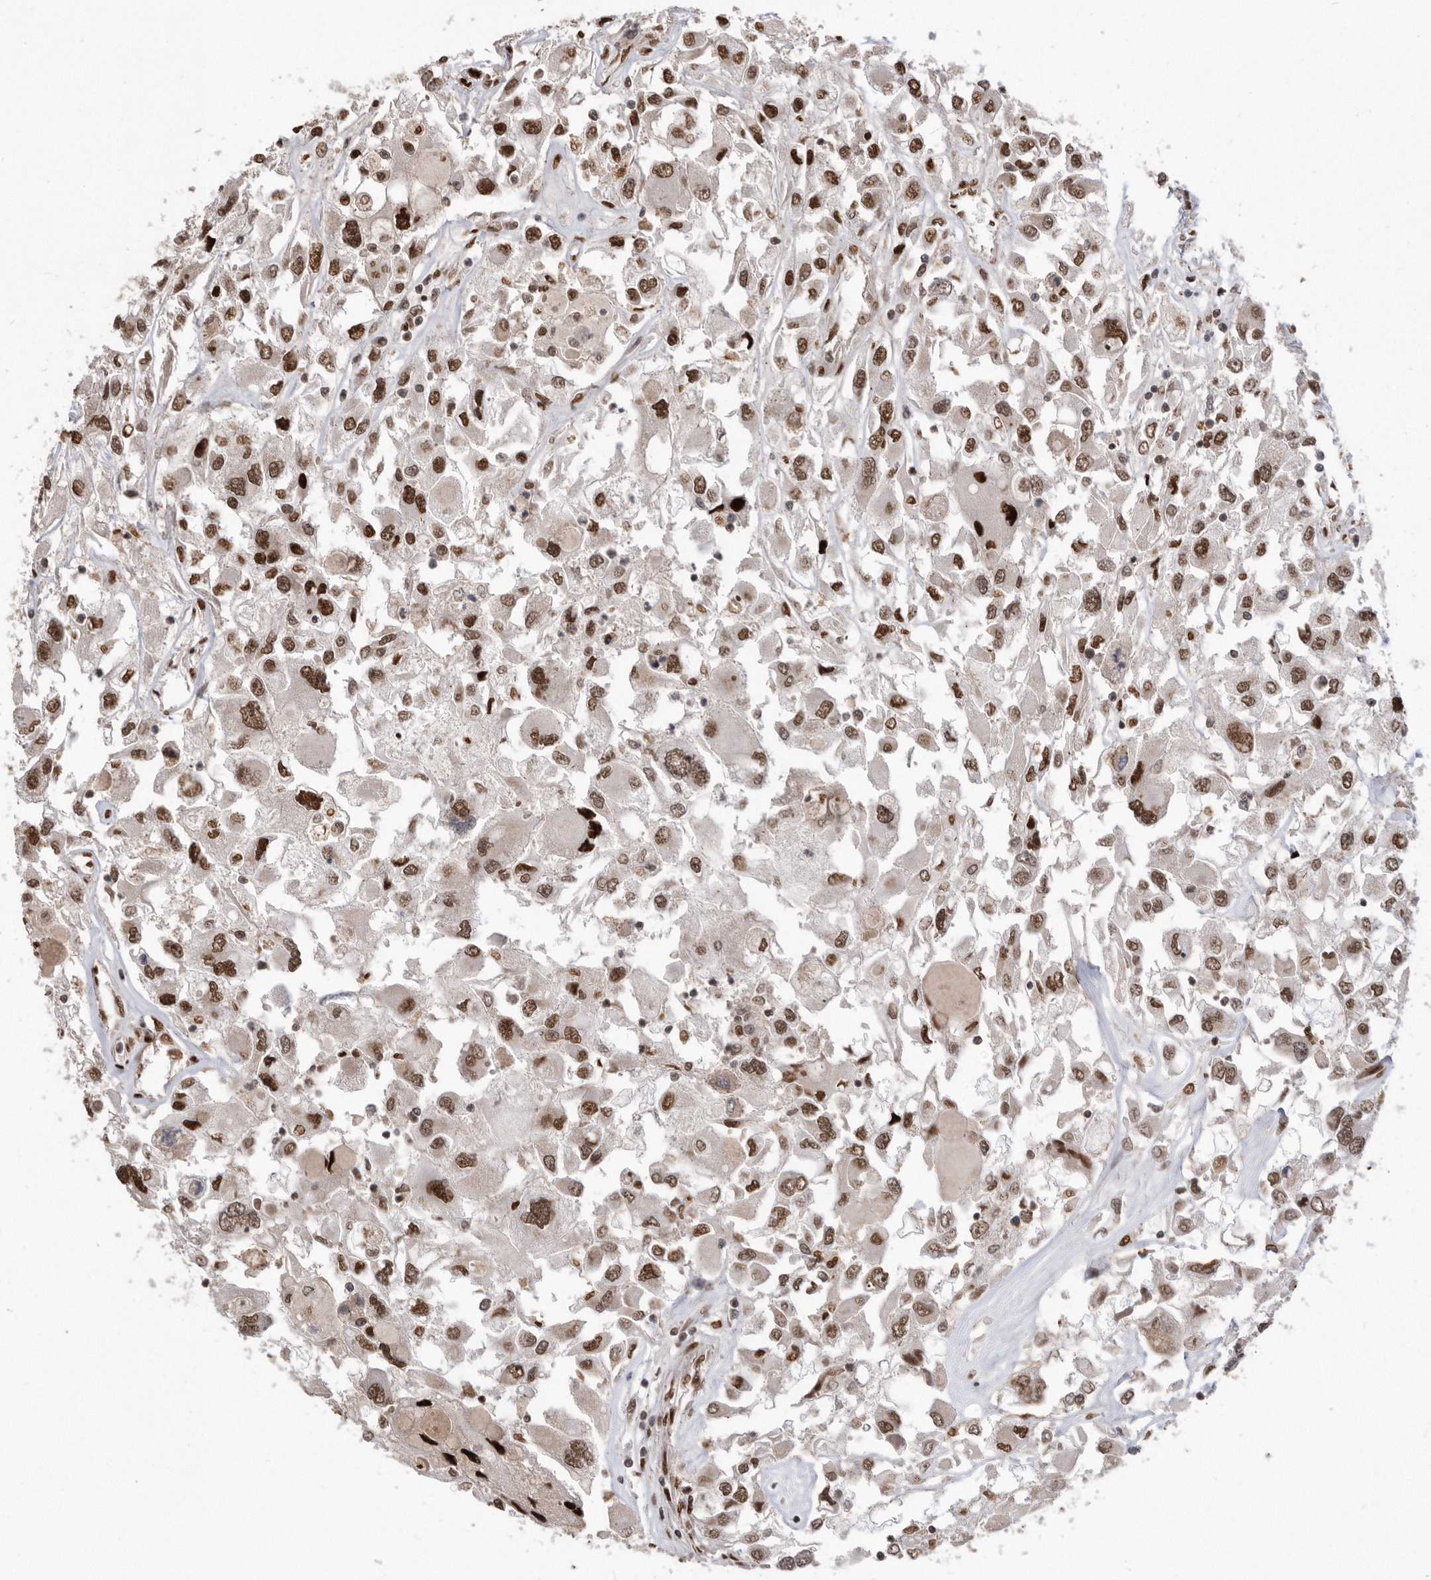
{"staining": {"intensity": "strong", "quantity": ">75%", "location": "nuclear"}, "tissue": "renal cancer", "cell_type": "Tumor cells", "image_type": "cancer", "snomed": [{"axis": "morphology", "description": "Adenocarcinoma, NOS"}, {"axis": "topography", "description": "Kidney"}], "caption": "High-power microscopy captured an IHC histopathology image of renal cancer (adenocarcinoma), revealing strong nuclear staining in about >75% of tumor cells. (brown staining indicates protein expression, while blue staining denotes nuclei).", "gene": "TDRD3", "patient": {"sex": "female", "age": 52}}